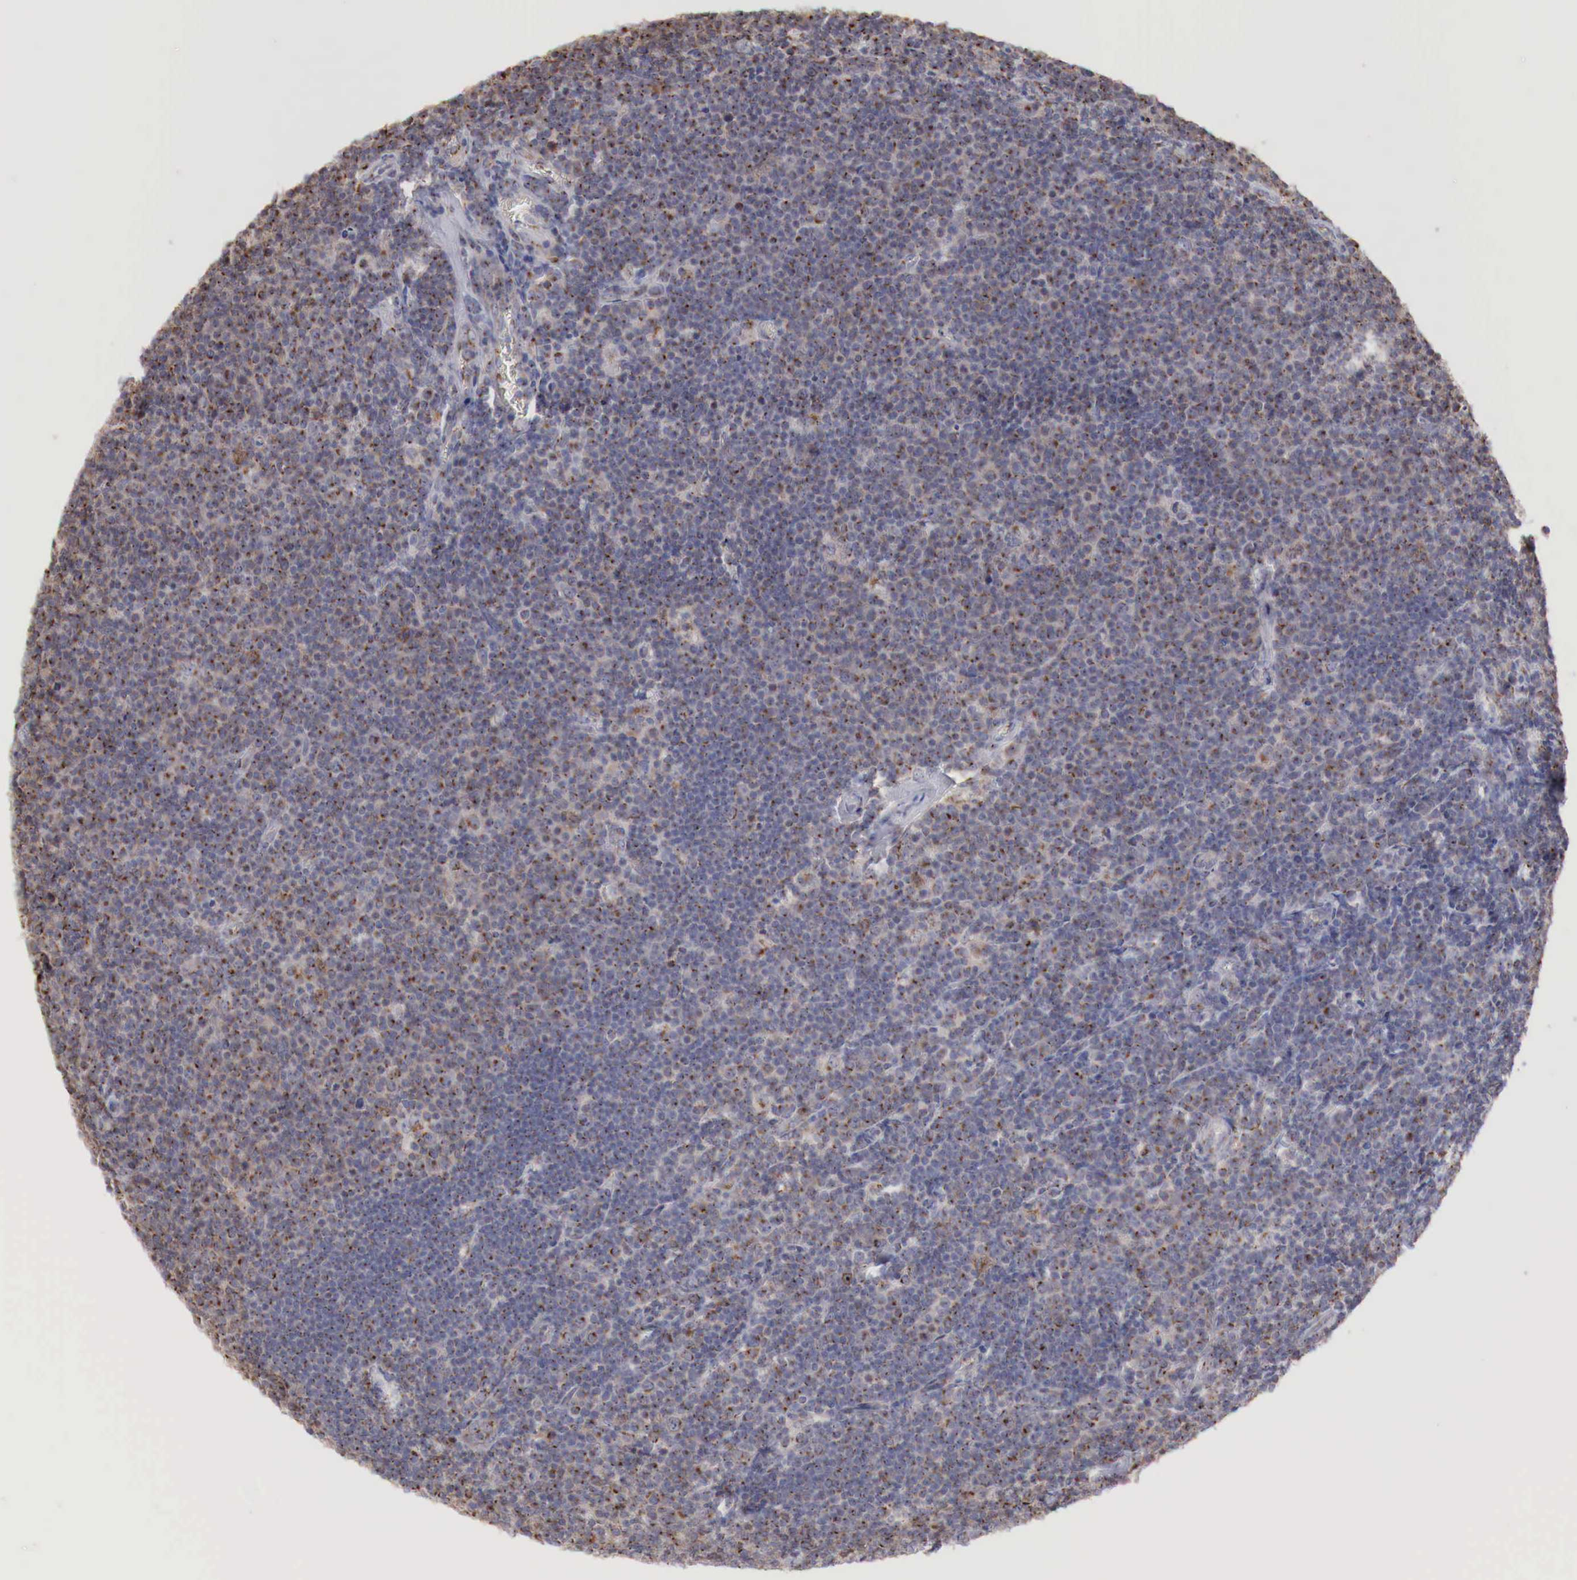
{"staining": {"intensity": "moderate", "quantity": ">75%", "location": "cytoplasmic/membranous"}, "tissue": "lymphoma", "cell_type": "Tumor cells", "image_type": "cancer", "snomed": [{"axis": "morphology", "description": "Malignant lymphoma, non-Hodgkin's type, Low grade"}, {"axis": "topography", "description": "Lymph node"}], "caption": "Lymphoma stained with a protein marker reveals moderate staining in tumor cells.", "gene": "SYAP1", "patient": {"sex": "male", "age": 74}}